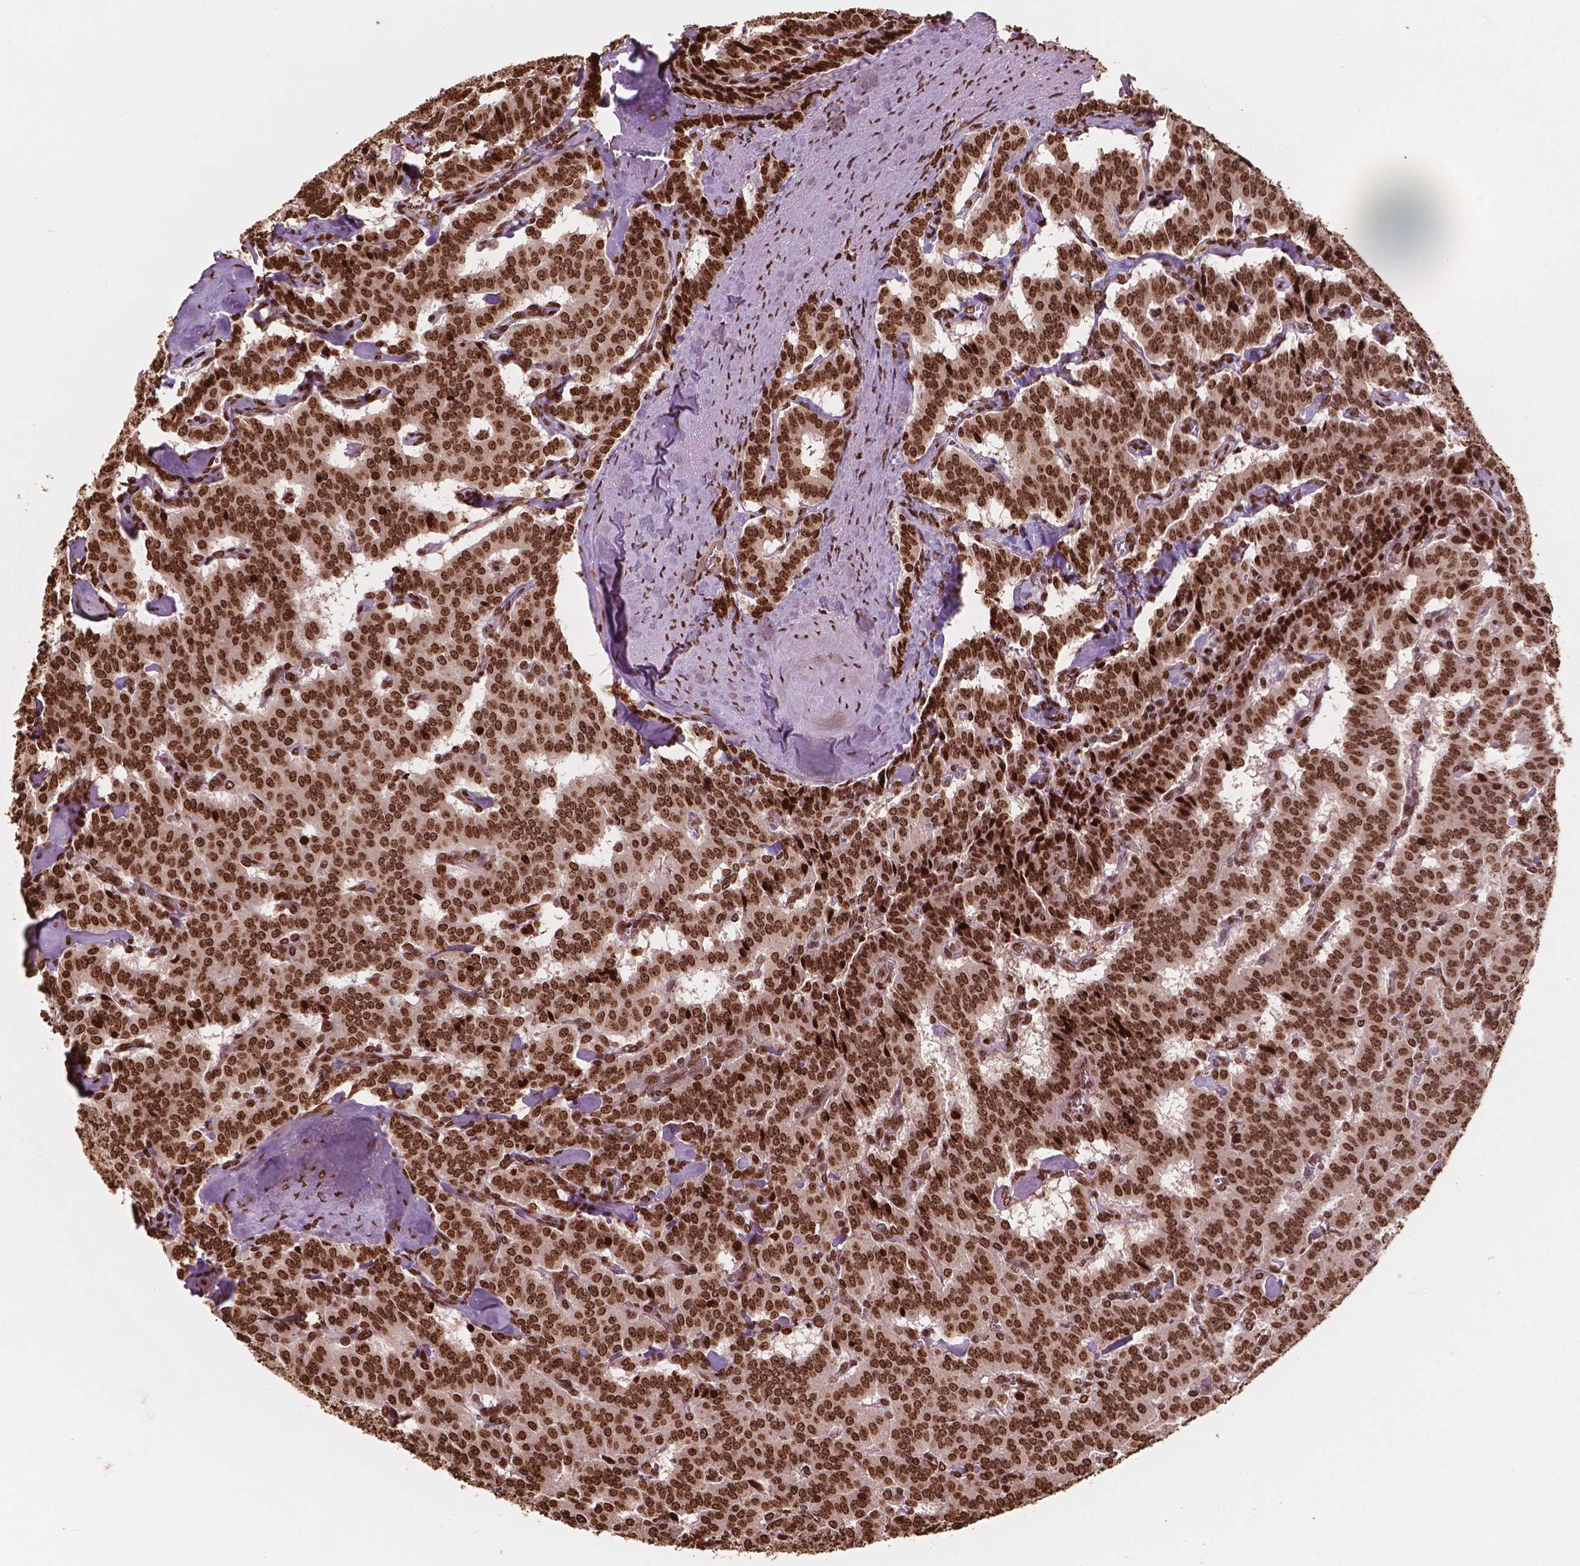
{"staining": {"intensity": "strong", "quantity": ">75%", "location": "nuclear"}, "tissue": "carcinoid", "cell_type": "Tumor cells", "image_type": "cancer", "snomed": [{"axis": "morphology", "description": "Carcinoid, malignant, NOS"}, {"axis": "topography", "description": "Lung"}], "caption": "IHC (DAB (3,3'-diaminobenzidine)) staining of human carcinoid (malignant) displays strong nuclear protein positivity in approximately >75% of tumor cells.", "gene": "H3C7", "patient": {"sex": "female", "age": 46}}